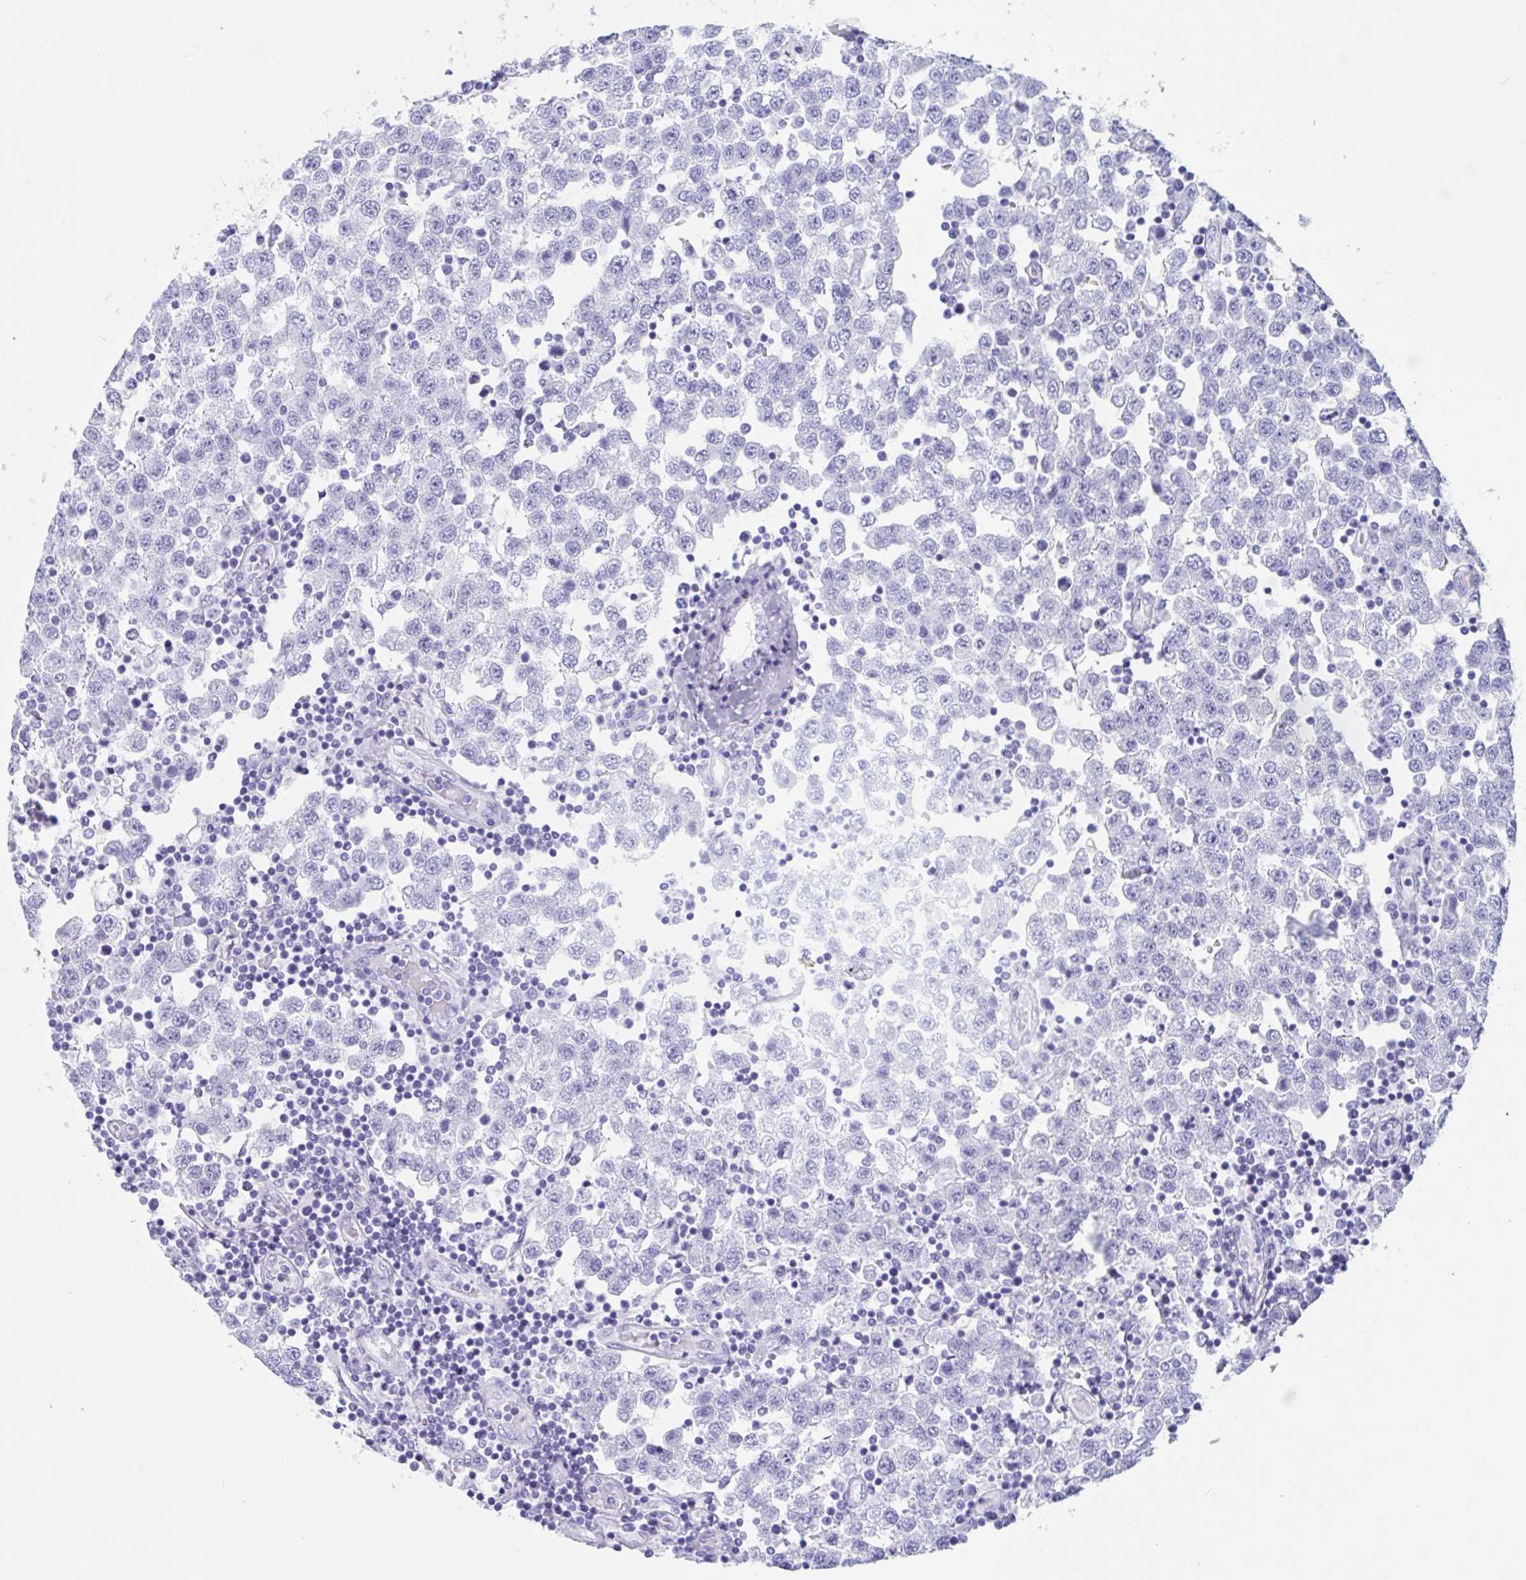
{"staining": {"intensity": "negative", "quantity": "none", "location": "none"}, "tissue": "testis cancer", "cell_type": "Tumor cells", "image_type": "cancer", "snomed": [{"axis": "morphology", "description": "Seminoma, NOS"}, {"axis": "topography", "description": "Testis"}], "caption": "Human testis cancer (seminoma) stained for a protein using immunohistochemistry (IHC) exhibits no positivity in tumor cells.", "gene": "CPTP", "patient": {"sex": "male", "age": 34}}